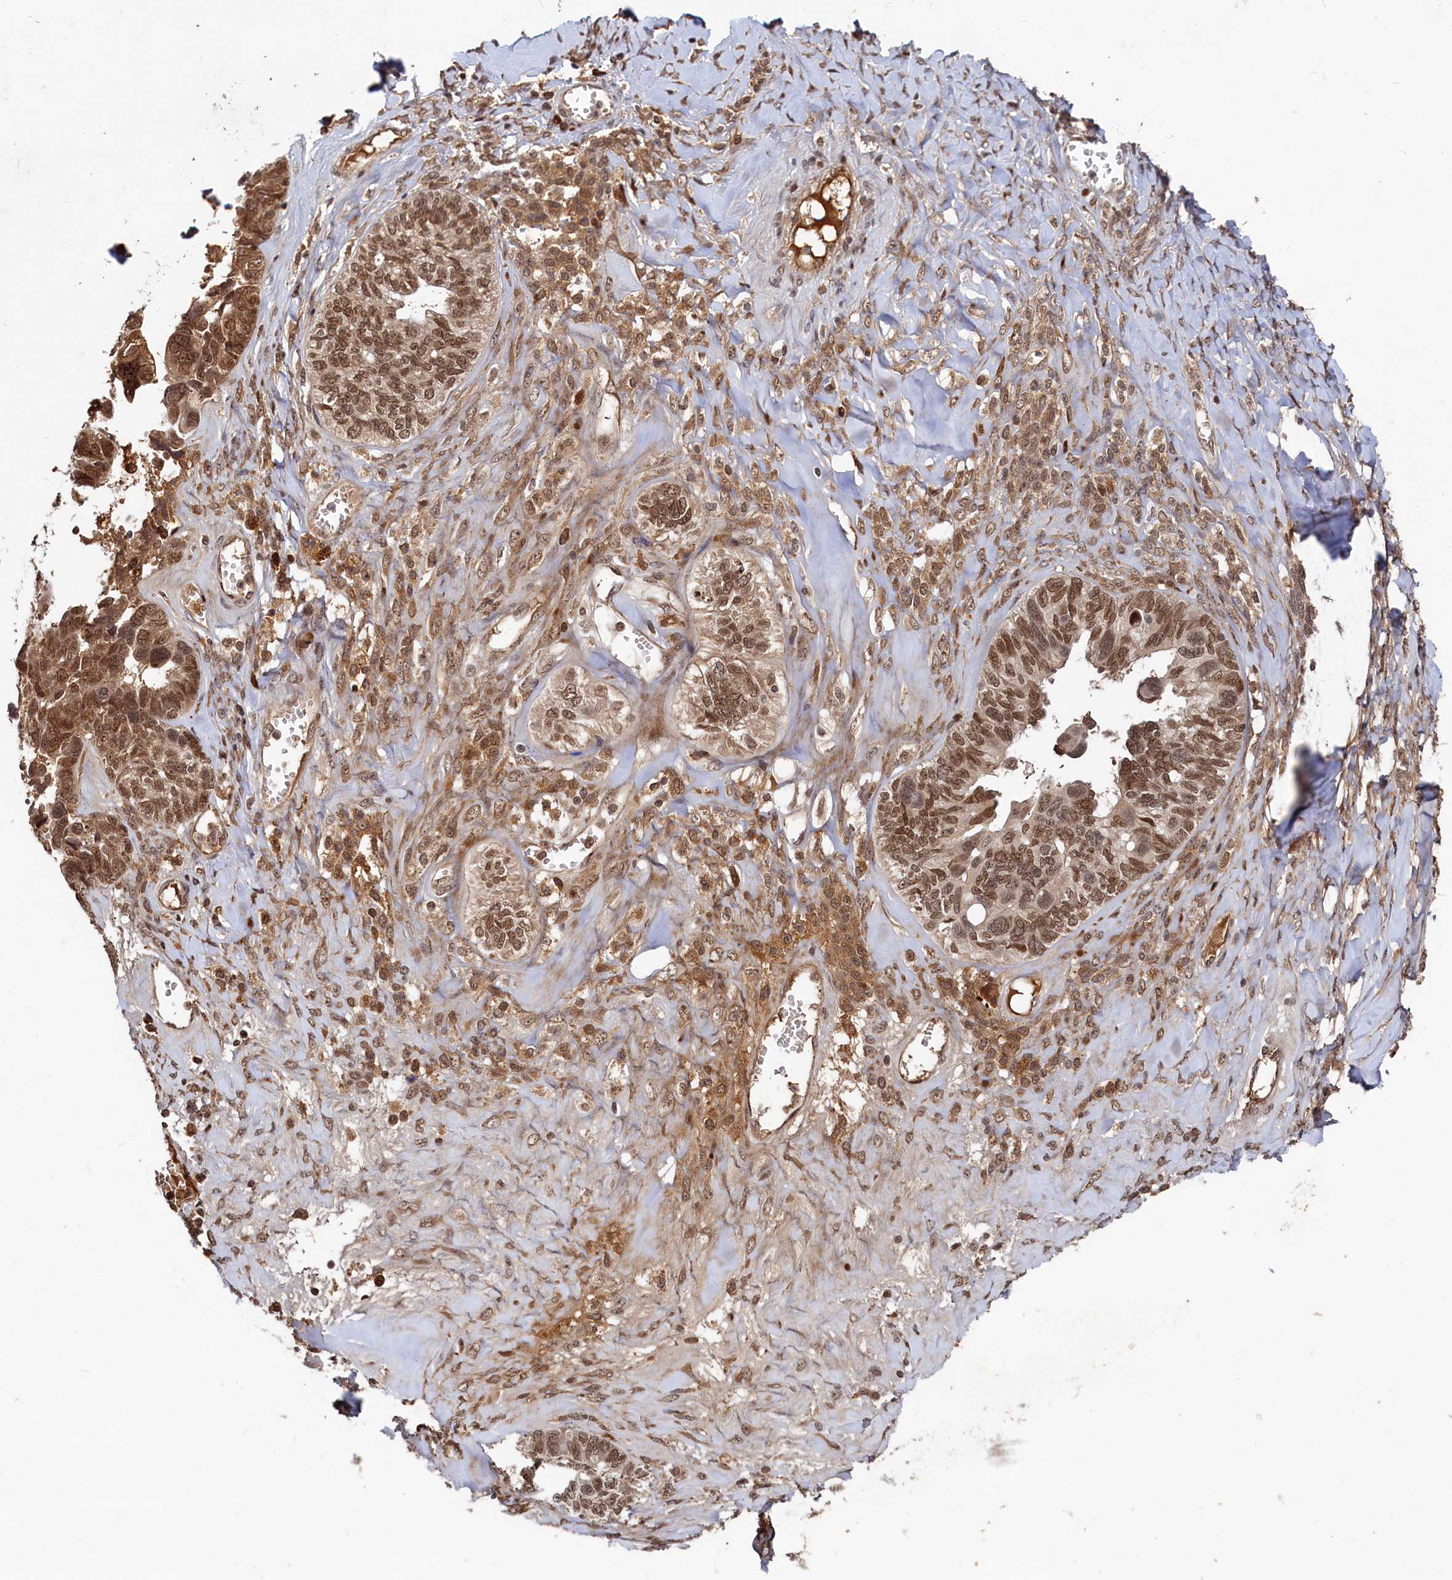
{"staining": {"intensity": "moderate", "quantity": ">75%", "location": "nuclear"}, "tissue": "ovarian cancer", "cell_type": "Tumor cells", "image_type": "cancer", "snomed": [{"axis": "morphology", "description": "Cystadenocarcinoma, serous, NOS"}, {"axis": "topography", "description": "Ovary"}], "caption": "The histopathology image shows a brown stain indicating the presence of a protein in the nuclear of tumor cells in ovarian cancer.", "gene": "TRAPPC4", "patient": {"sex": "female", "age": 79}}